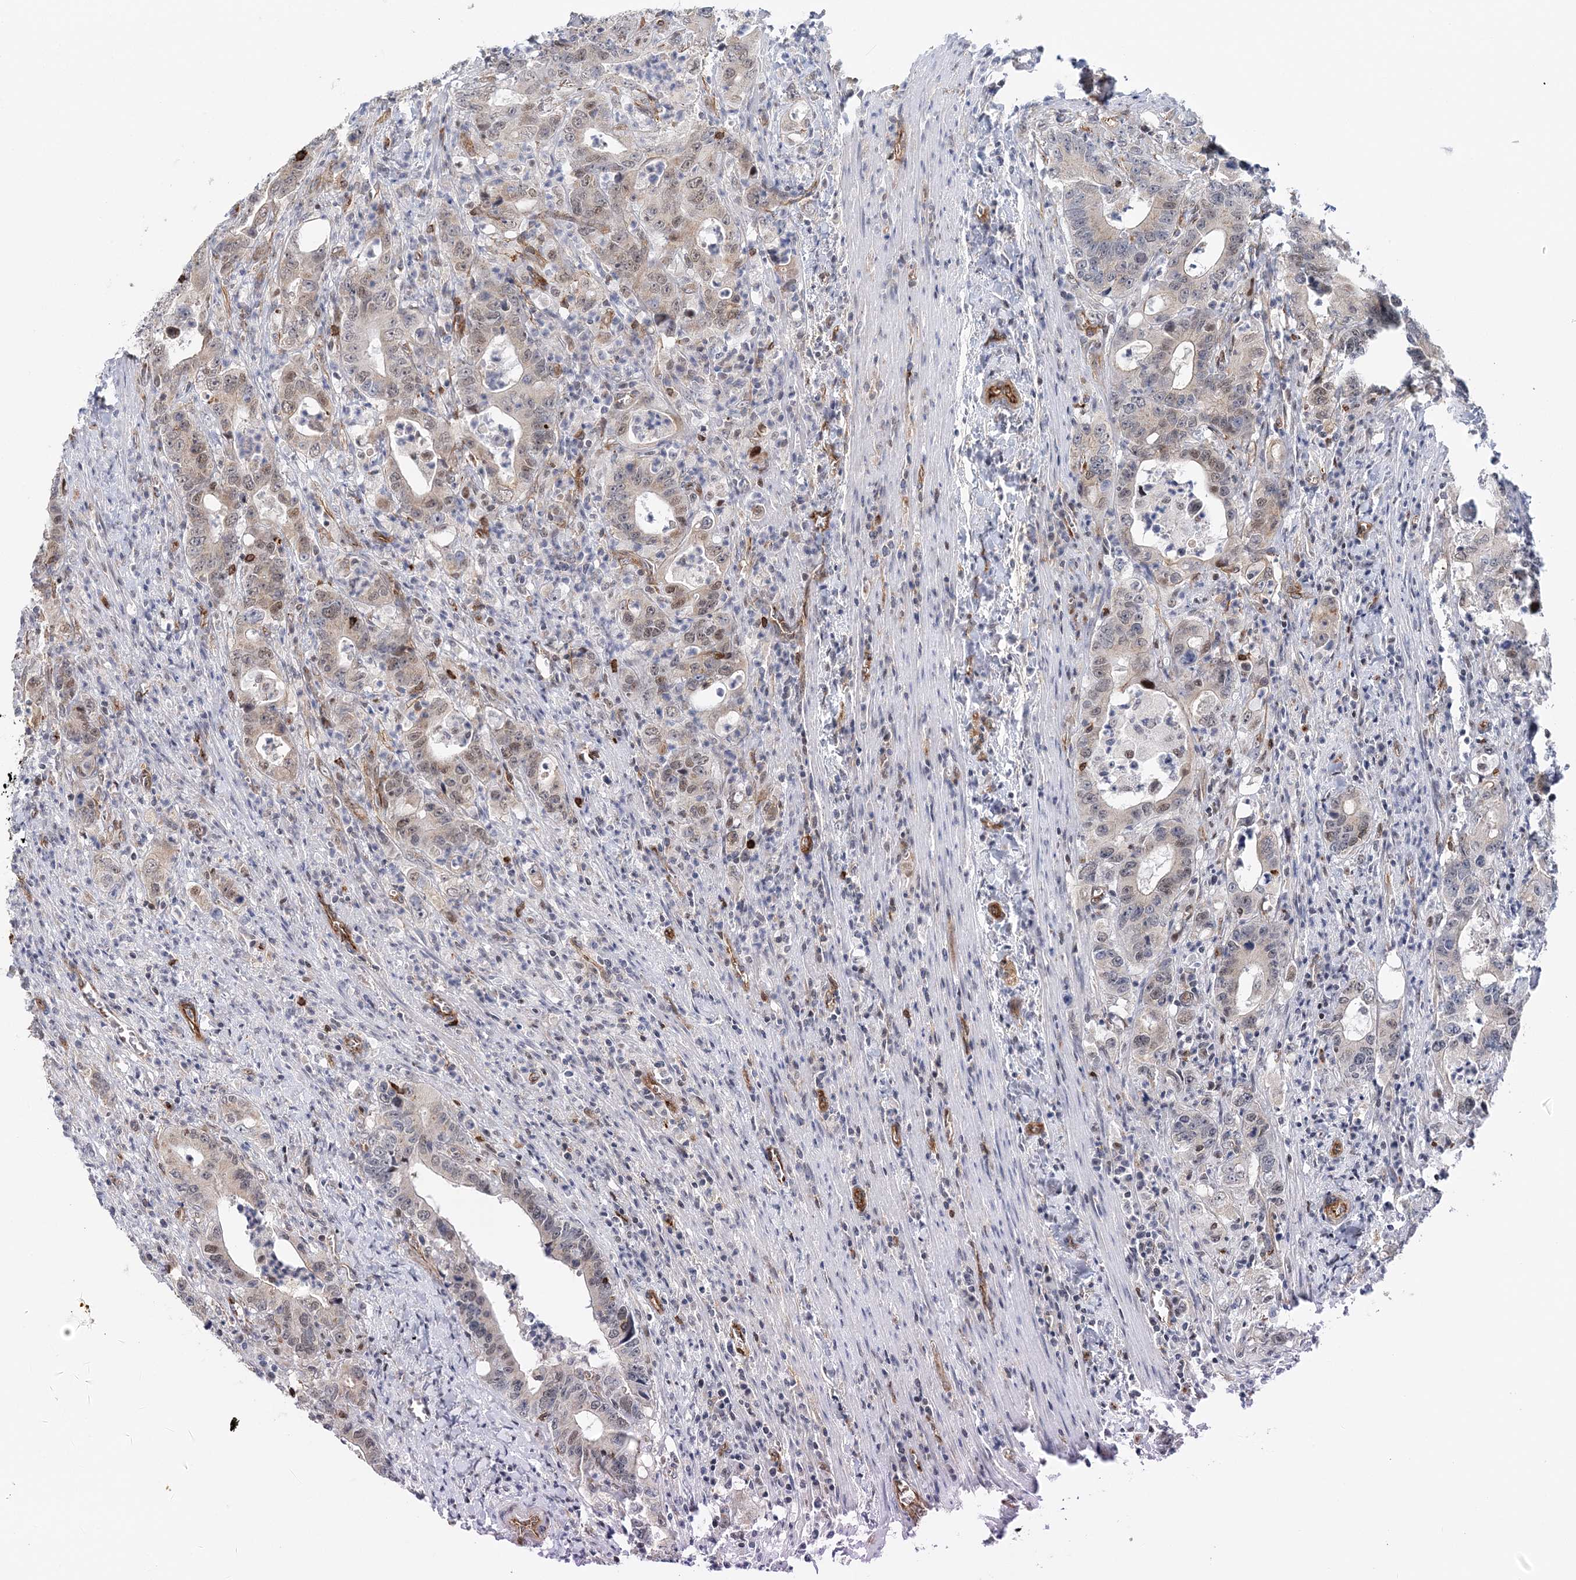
{"staining": {"intensity": "weak", "quantity": "<25%", "location": "cytoplasmic/membranous"}, "tissue": "colorectal cancer", "cell_type": "Tumor cells", "image_type": "cancer", "snomed": [{"axis": "morphology", "description": "Adenocarcinoma, NOS"}, {"axis": "topography", "description": "Colon"}], "caption": "An immunohistochemistry image of colorectal cancer is shown. There is no staining in tumor cells of colorectal cancer.", "gene": "AFAP1L2", "patient": {"sex": "female", "age": 75}}